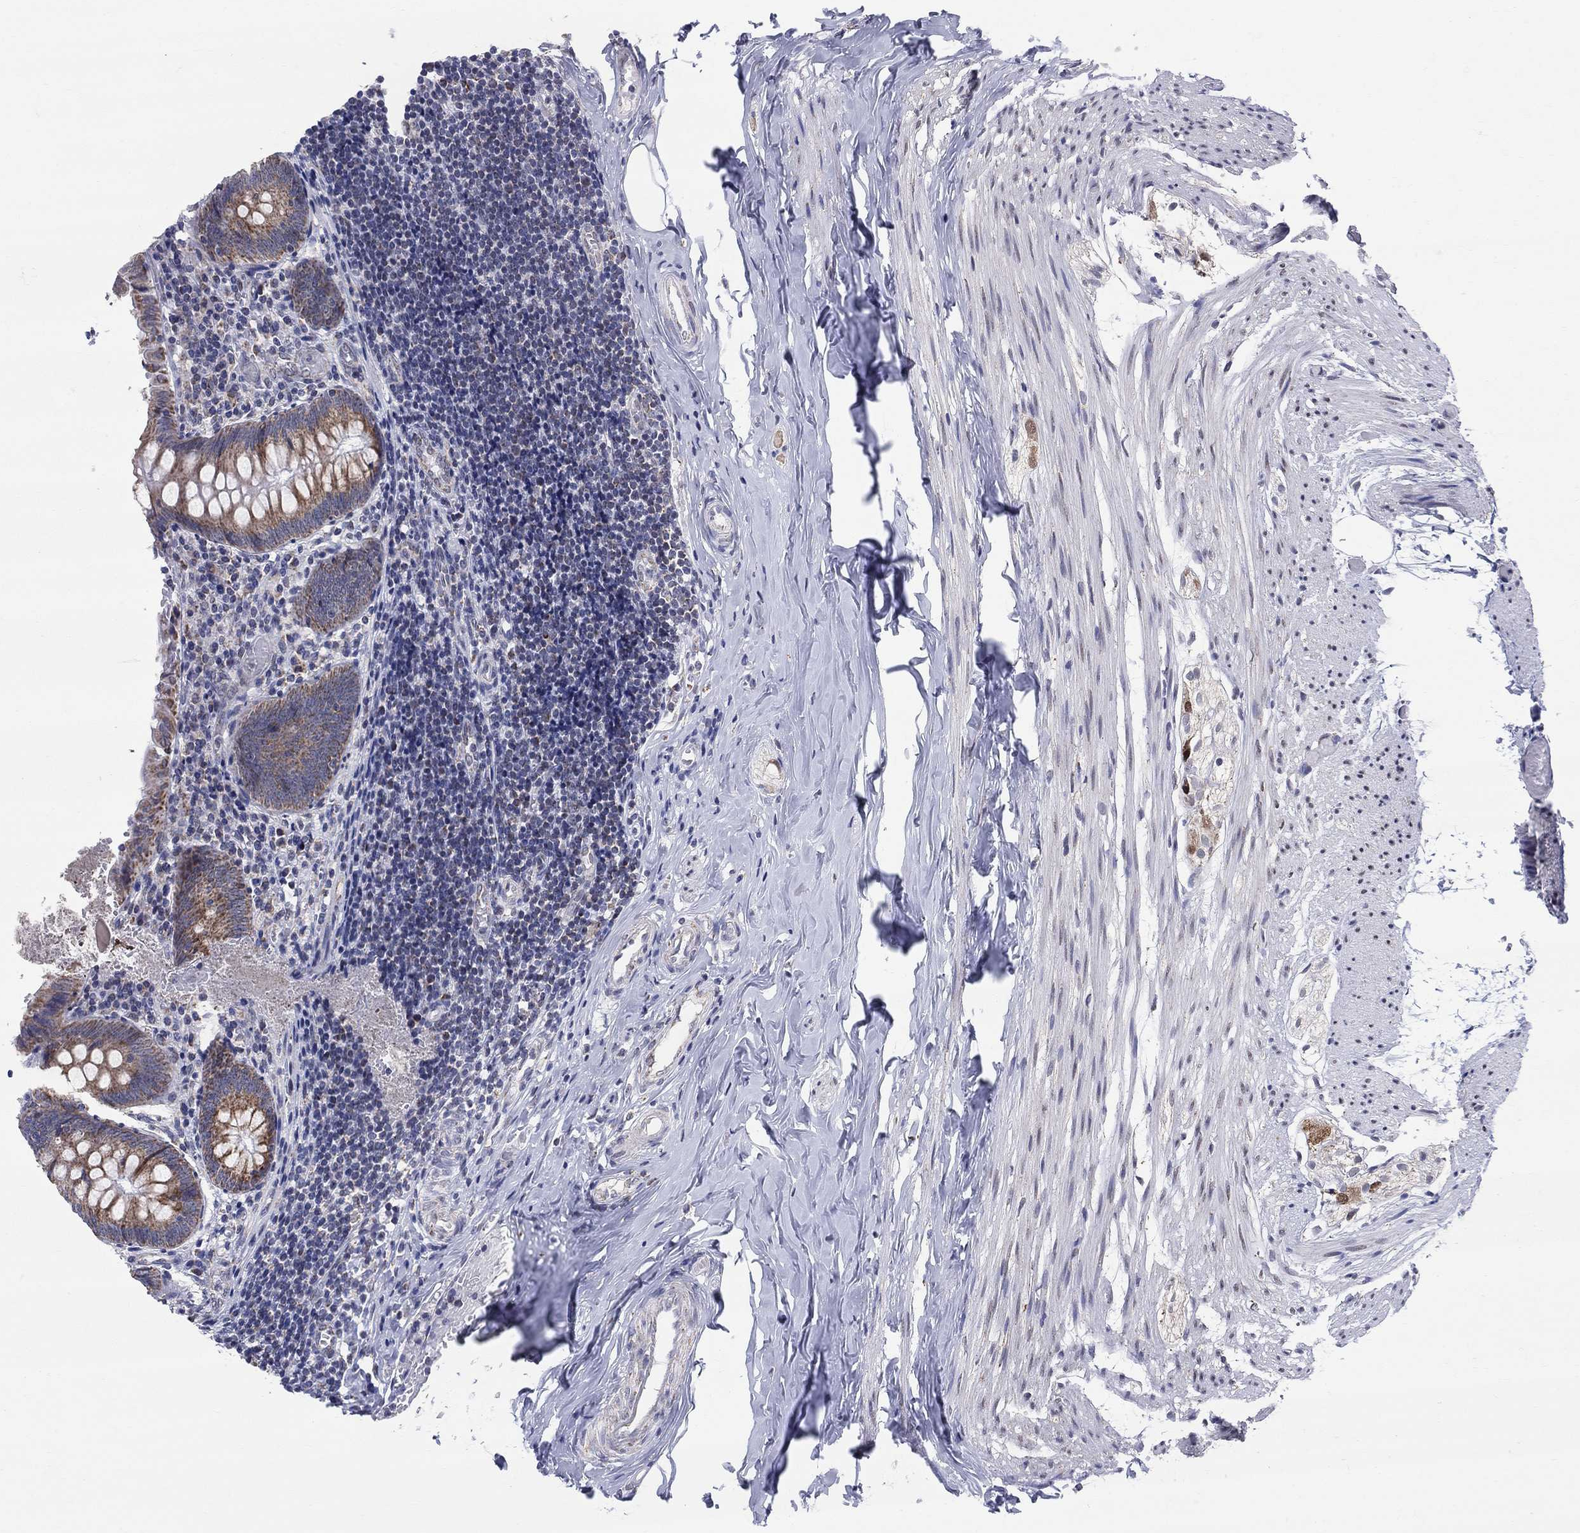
{"staining": {"intensity": "moderate", "quantity": ">75%", "location": "cytoplasmic/membranous"}, "tissue": "appendix", "cell_type": "Glandular cells", "image_type": "normal", "snomed": [{"axis": "morphology", "description": "Normal tissue, NOS"}, {"axis": "topography", "description": "Appendix"}], "caption": "The micrograph demonstrates staining of benign appendix, revealing moderate cytoplasmic/membranous protein positivity (brown color) within glandular cells.", "gene": "KISS1R", "patient": {"sex": "female", "age": 23}}